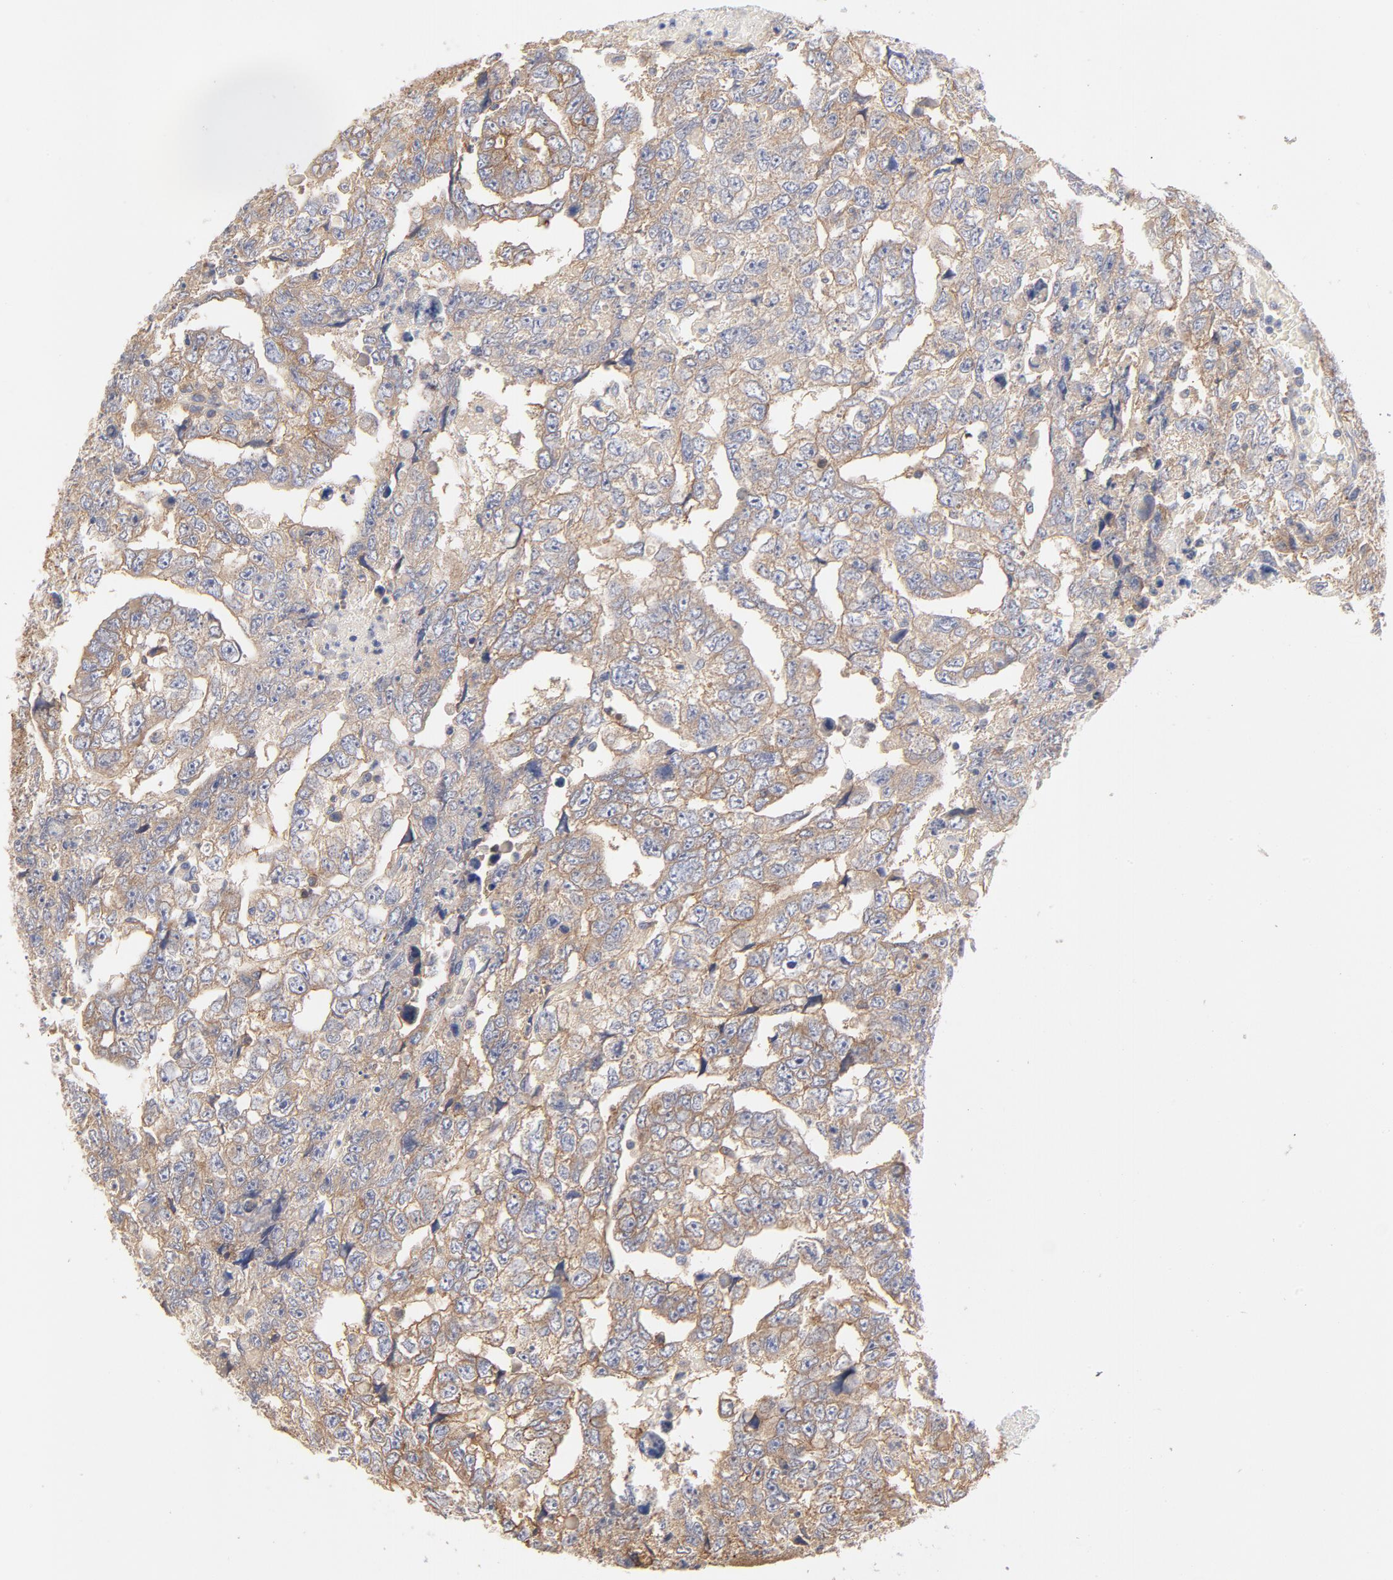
{"staining": {"intensity": "weak", "quantity": ">75%", "location": "cytoplasmic/membranous"}, "tissue": "testis cancer", "cell_type": "Tumor cells", "image_type": "cancer", "snomed": [{"axis": "morphology", "description": "Carcinoma, Embryonal, NOS"}, {"axis": "topography", "description": "Testis"}], "caption": "A micrograph showing weak cytoplasmic/membranous expression in about >75% of tumor cells in embryonal carcinoma (testis), as visualized by brown immunohistochemical staining.", "gene": "SETD3", "patient": {"sex": "male", "age": 36}}